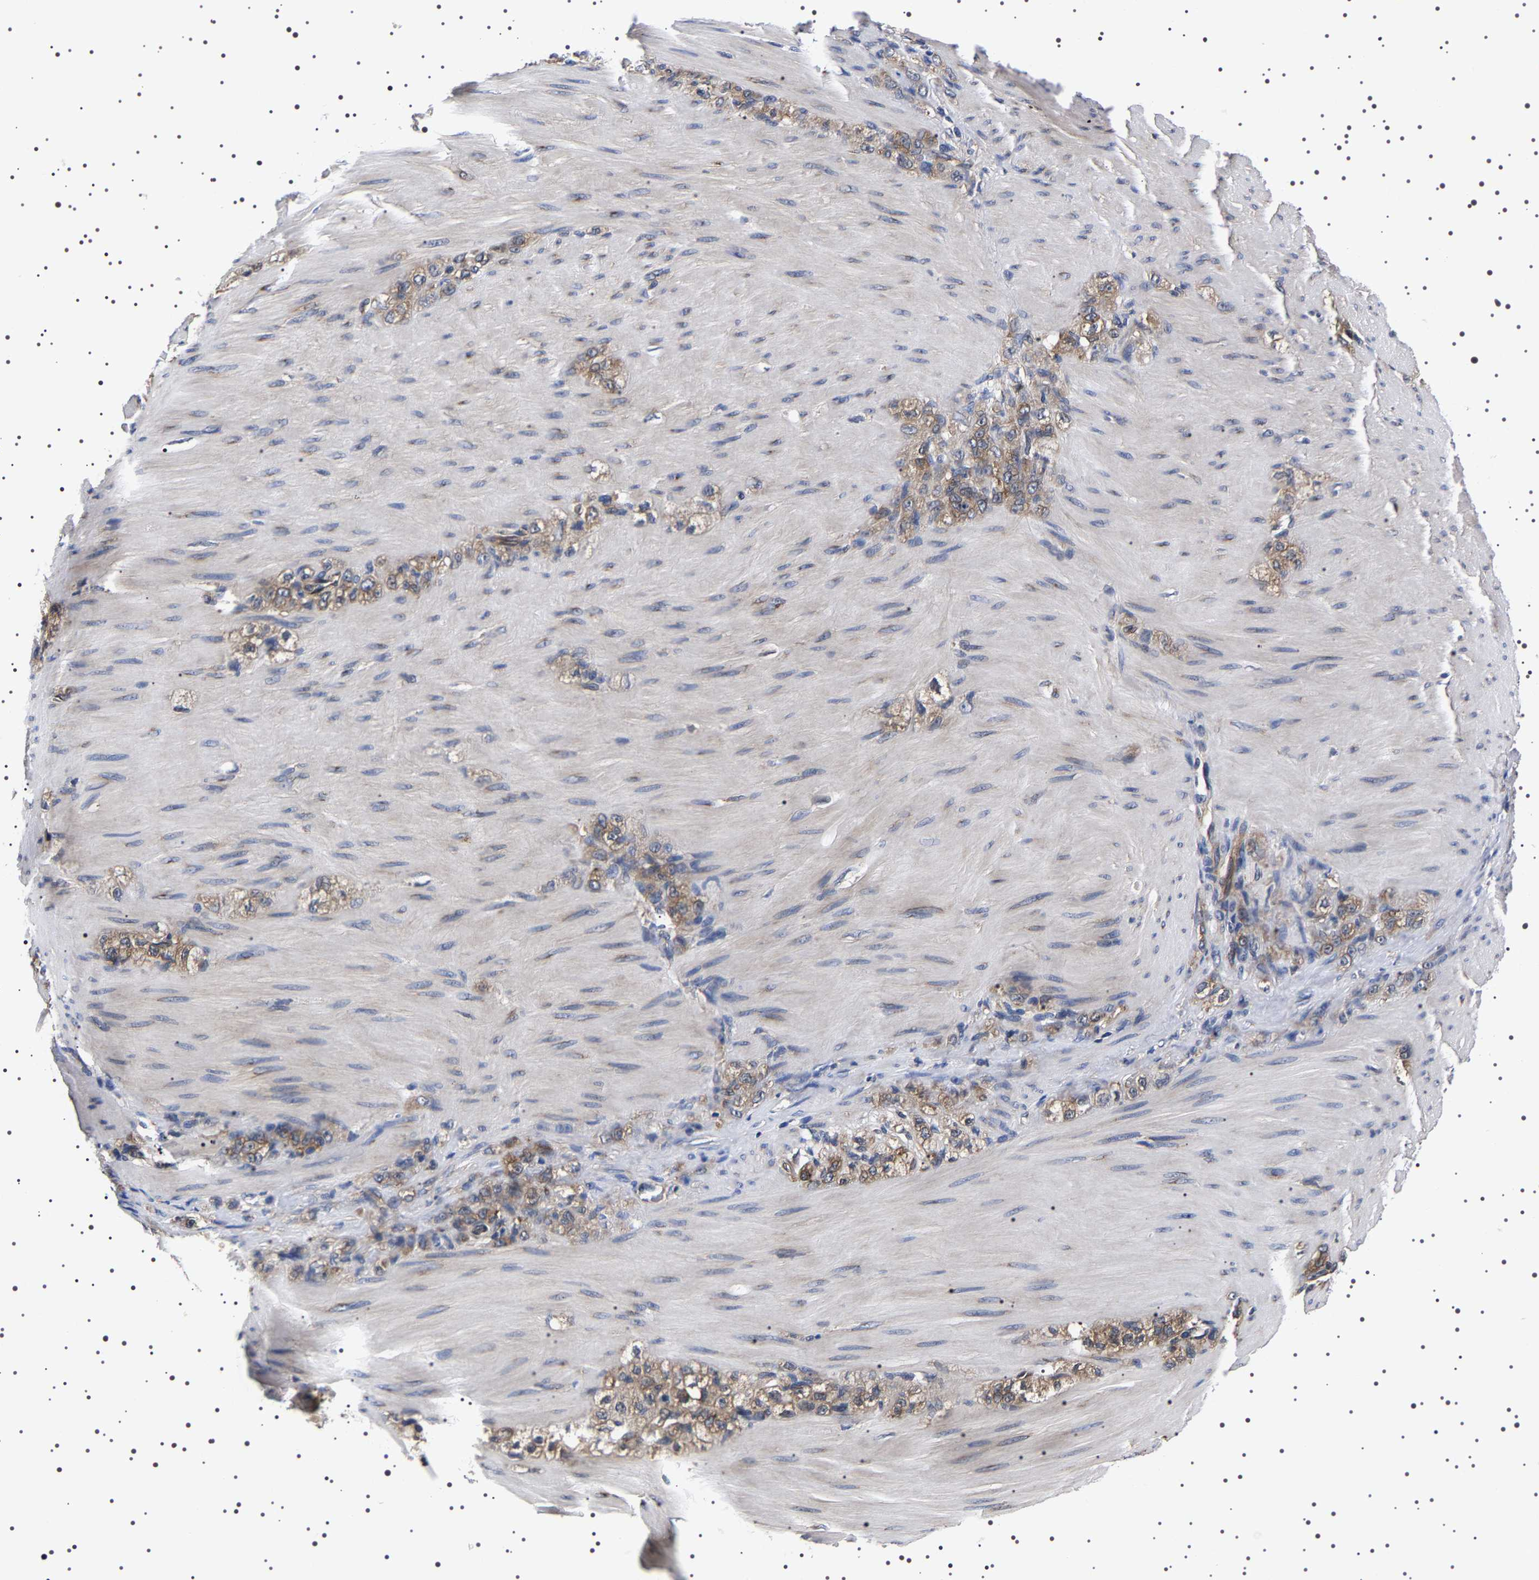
{"staining": {"intensity": "moderate", "quantity": ">75%", "location": "cytoplasmic/membranous"}, "tissue": "stomach cancer", "cell_type": "Tumor cells", "image_type": "cancer", "snomed": [{"axis": "morphology", "description": "Normal tissue, NOS"}, {"axis": "morphology", "description": "Adenocarcinoma, NOS"}, {"axis": "topography", "description": "Stomach"}], "caption": "Stomach cancer tissue demonstrates moderate cytoplasmic/membranous staining in approximately >75% of tumor cells, visualized by immunohistochemistry. The protein of interest is stained brown, and the nuclei are stained in blue (DAB IHC with brightfield microscopy, high magnification).", "gene": "DARS1", "patient": {"sex": "male", "age": 82}}